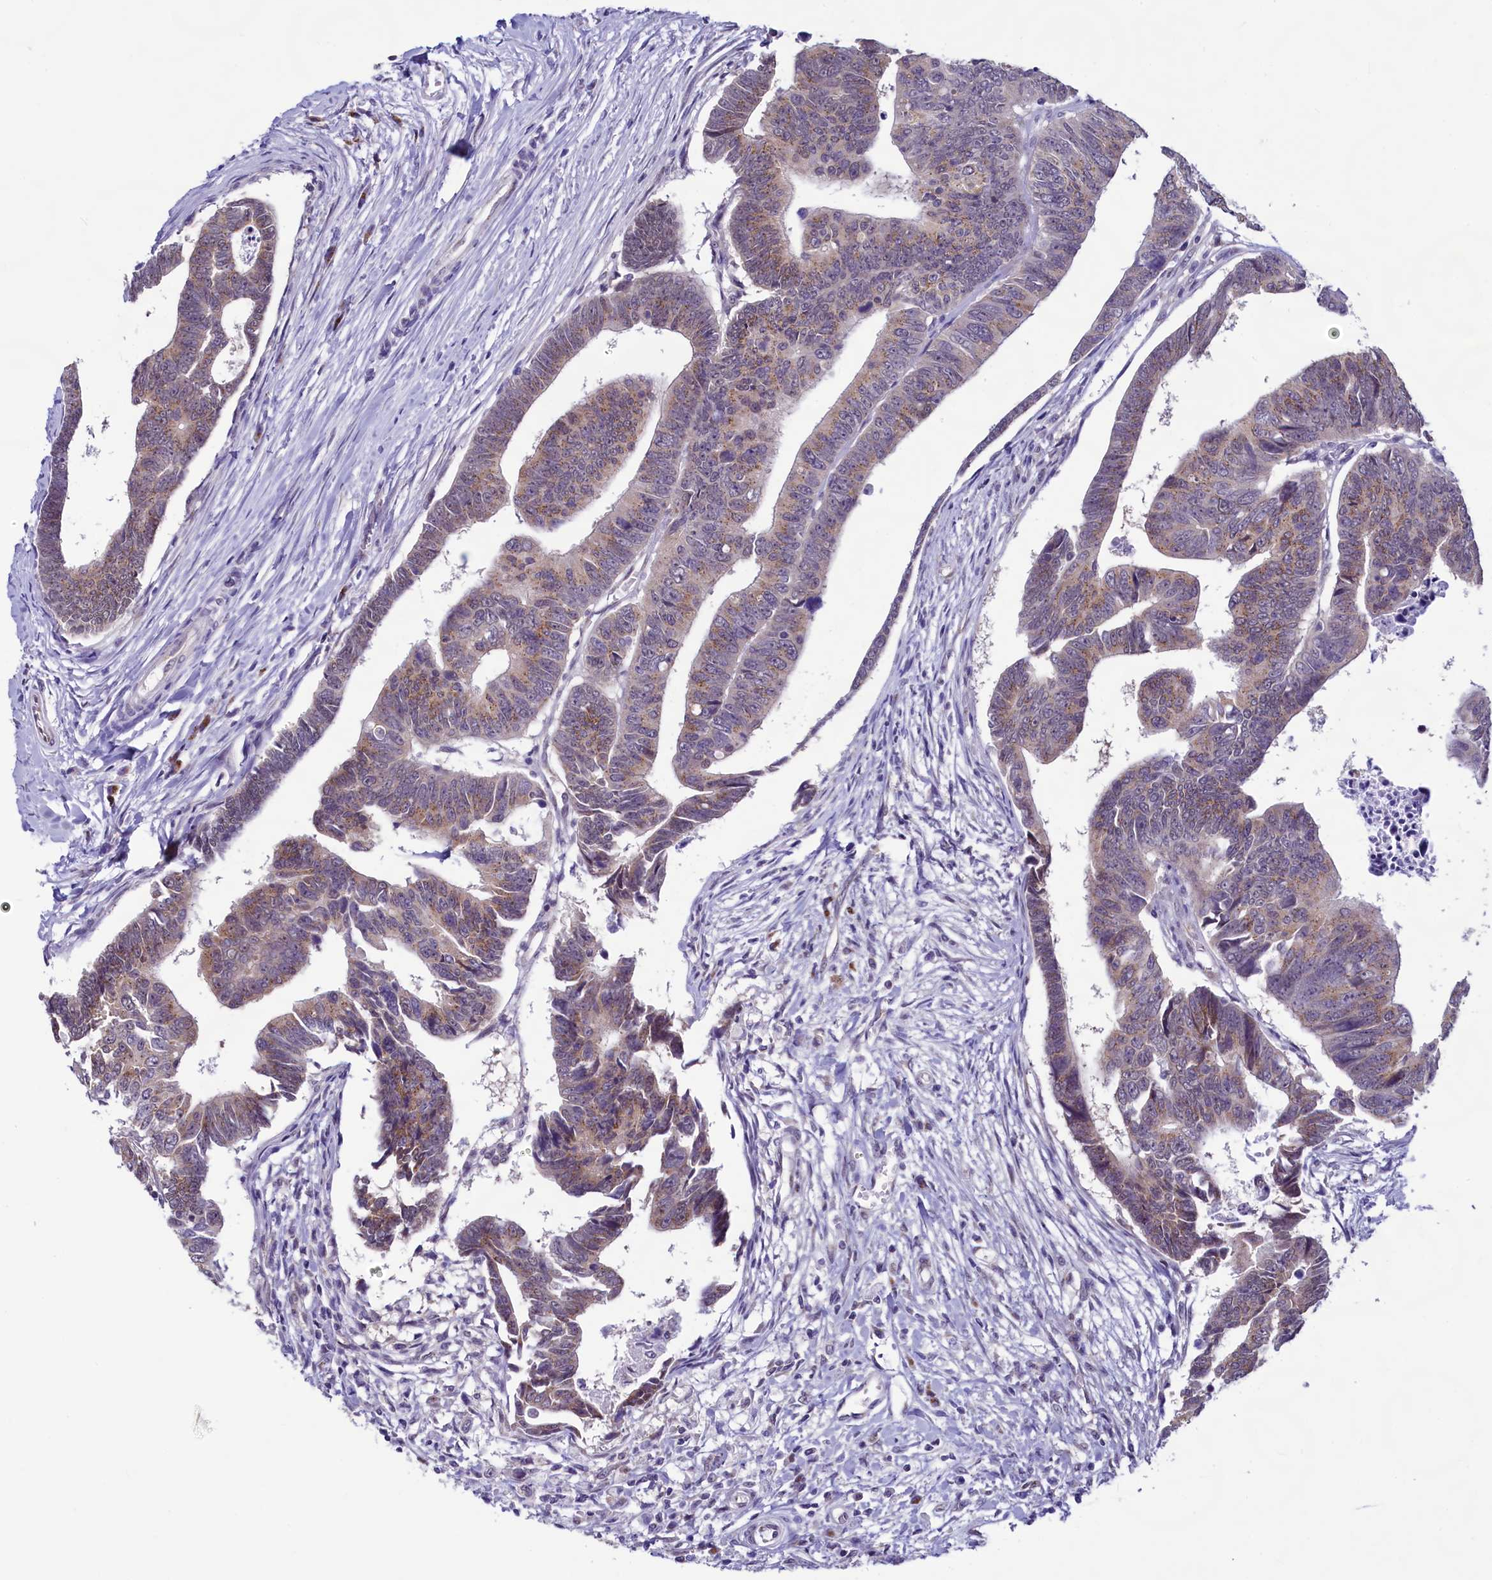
{"staining": {"intensity": "weak", "quantity": "25%-75%", "location": "cytoplasmic/membranous"}, "tissue": "colorectal cancer", "cell_type": "Tumor cells", "image_type": "cancer", "snomed": [{"axis": "morphology", "description": "Adenocarcinoma, NOS"}, {"axis": "topography", "description": "Rectum"}], "caption": "DAB (3,3'-diaminobenzidine) immunohistochemical staining of human adenocarcinoma (colorectal) reveals weak cytoplasmic/membranous protein staining in about 25%-75% of tumor cells.", "gene": "SEC24C", "patient": {"sex": "female", "age": 65}}